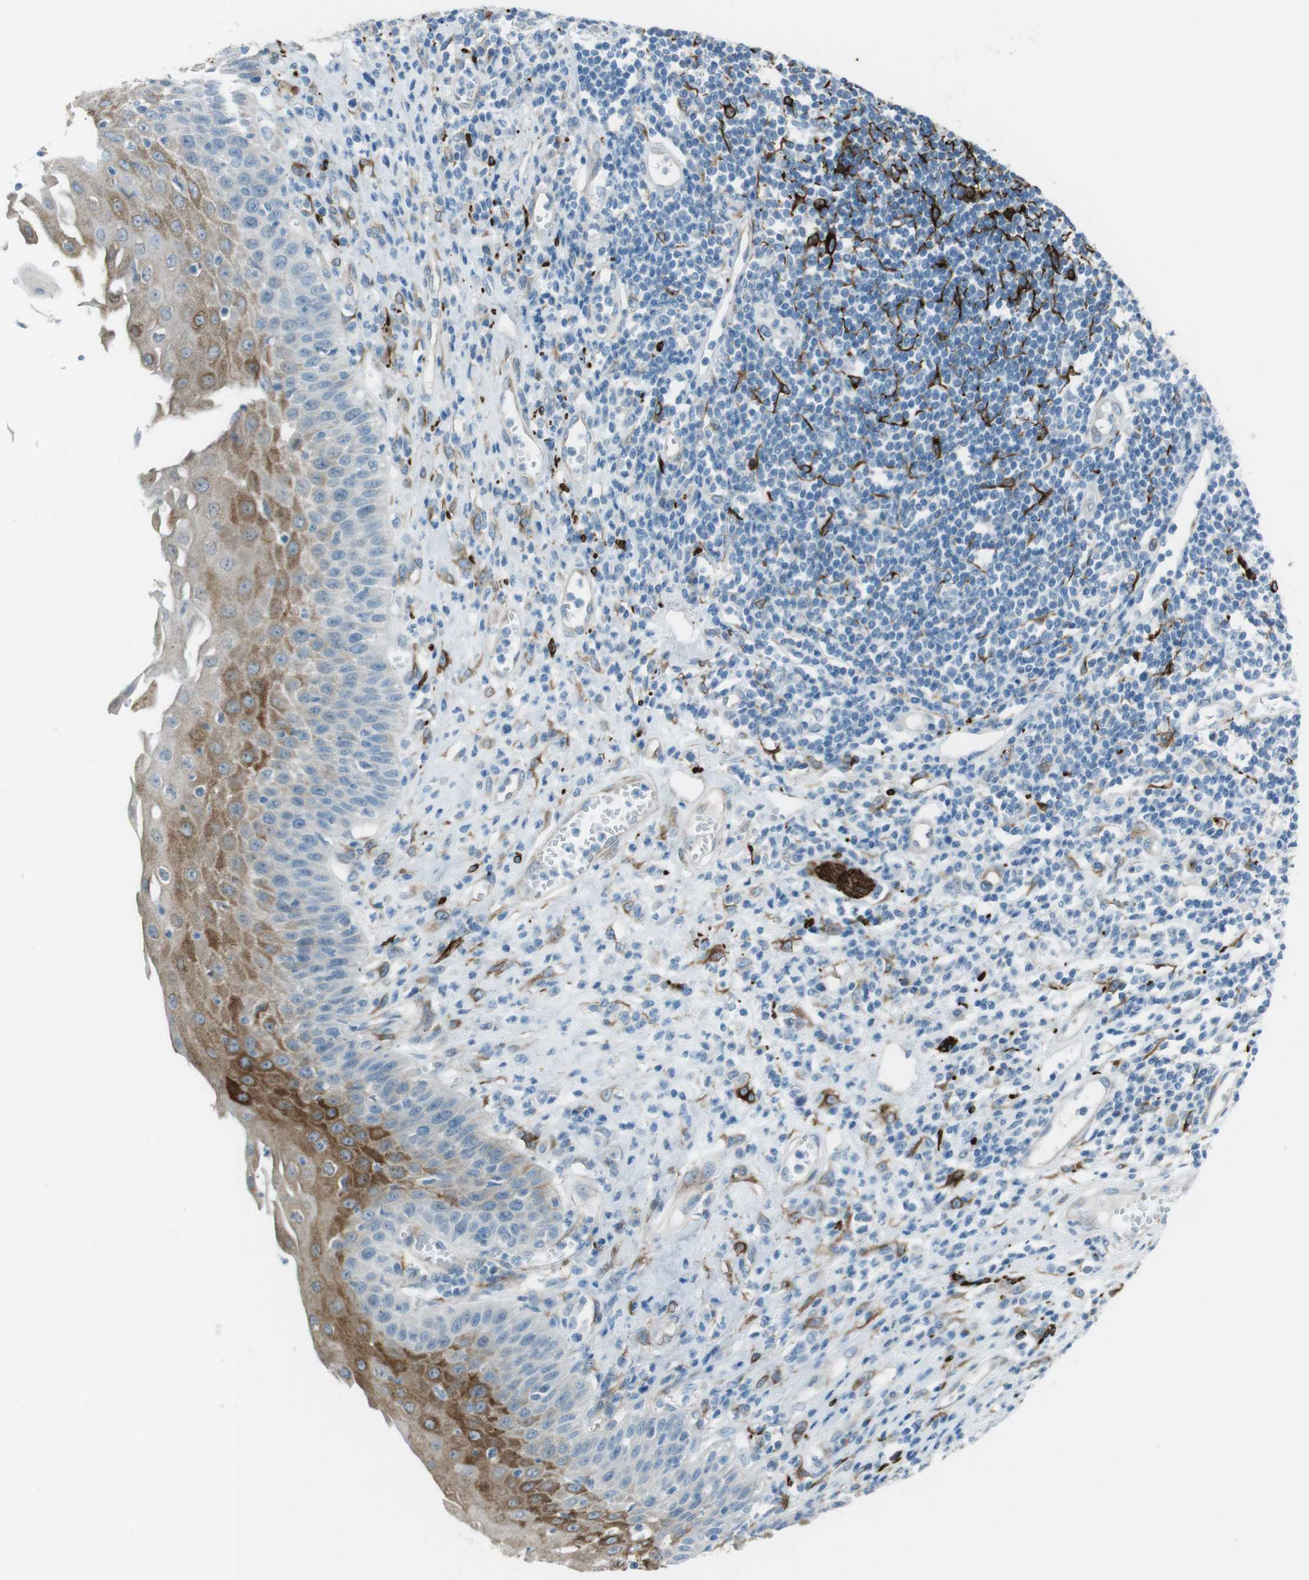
{"staining": {"intensity": "strong", "quantity": "25%-75%", "location": "cytoplasmic/membranous"}, "tissue": "esophagus", "cell_type": "Squamous epithelial cells", "image_type": "normal", "snomed": [{"axis": "morphology", "description": "Normal tissue, NOS"}, {"axis": "morphology", "description": "Squamous cell carcinoma, NOS"}, {"axis": "topography", "description": "Esophagus"}], "caption": "Esophagus stained with DAB immunohistochemistry (IHC) exhibits high levels of strong cytoplasmic/membranous staining in approximately 25%-75% of squamous epithelial cells.", "gene": "TUBB2A", "patient": {"sex": "male", "age": 65}}